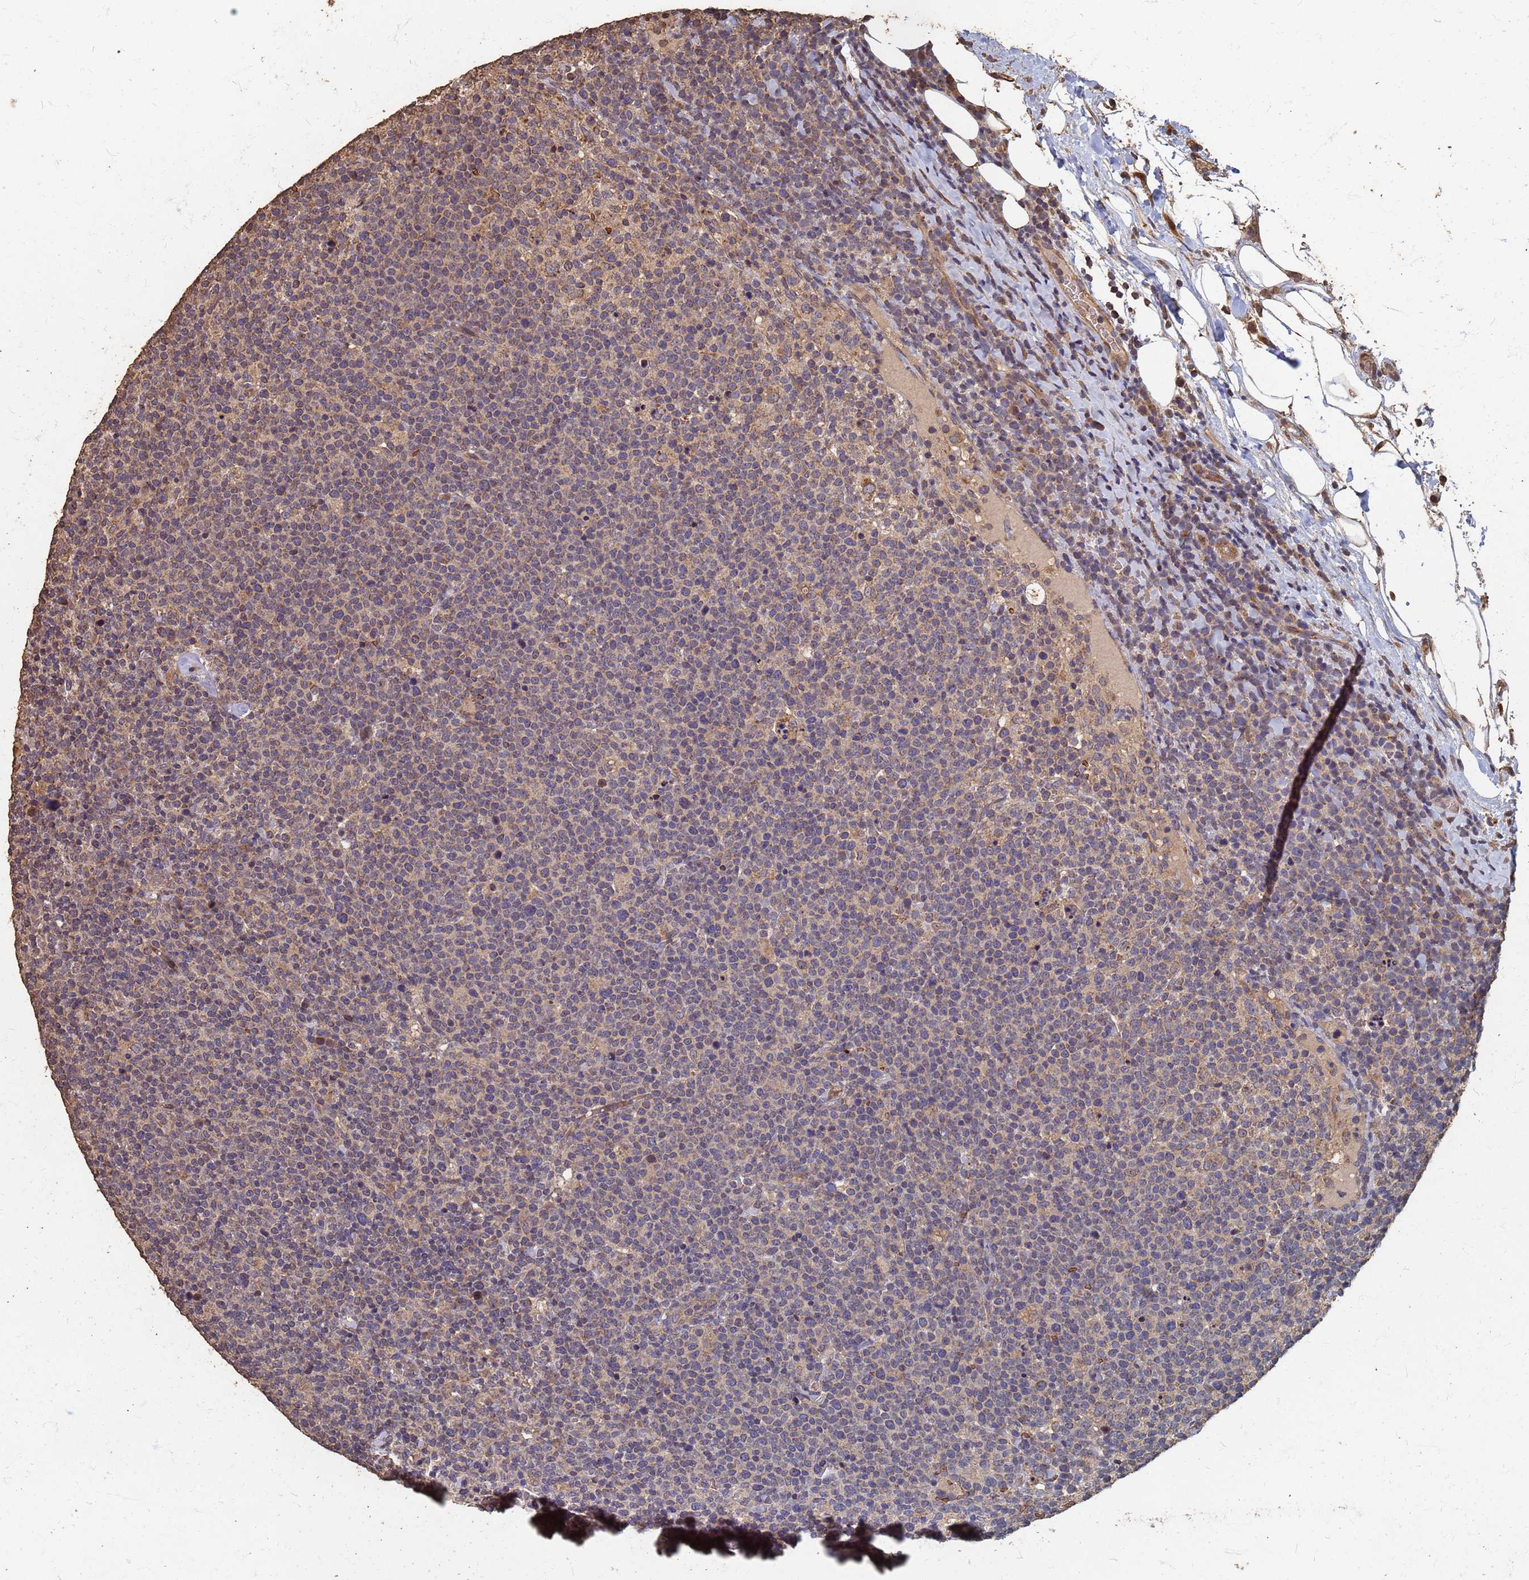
{"staining": {"intensity": "weak", "quantity": ">75%", "location": "cytoplasmic/membranous"}, "tissue": "lymphoma", "cell_type": "Tumor cells", "image_type": "cancer", "snomed": [{"axis": "morphology", "description": "Malignant lymphoma, non-Hodgkin's type, High grade"}, {"axis": "topography", "description": "Lymph node"}], "caption": "Protein analysis of high-grade malignant lymphoma, non-Hodgkin's type tissue reveals weak cytoplasmic/membranous expression in approximately >75% of tumor cells. (DAB (3,3'-diaminobenzidine) IHC, brown staining for protein, blue staining for nuclei).", "gene": "DPH5", "patient": {"sex": "male", "age": 61}}